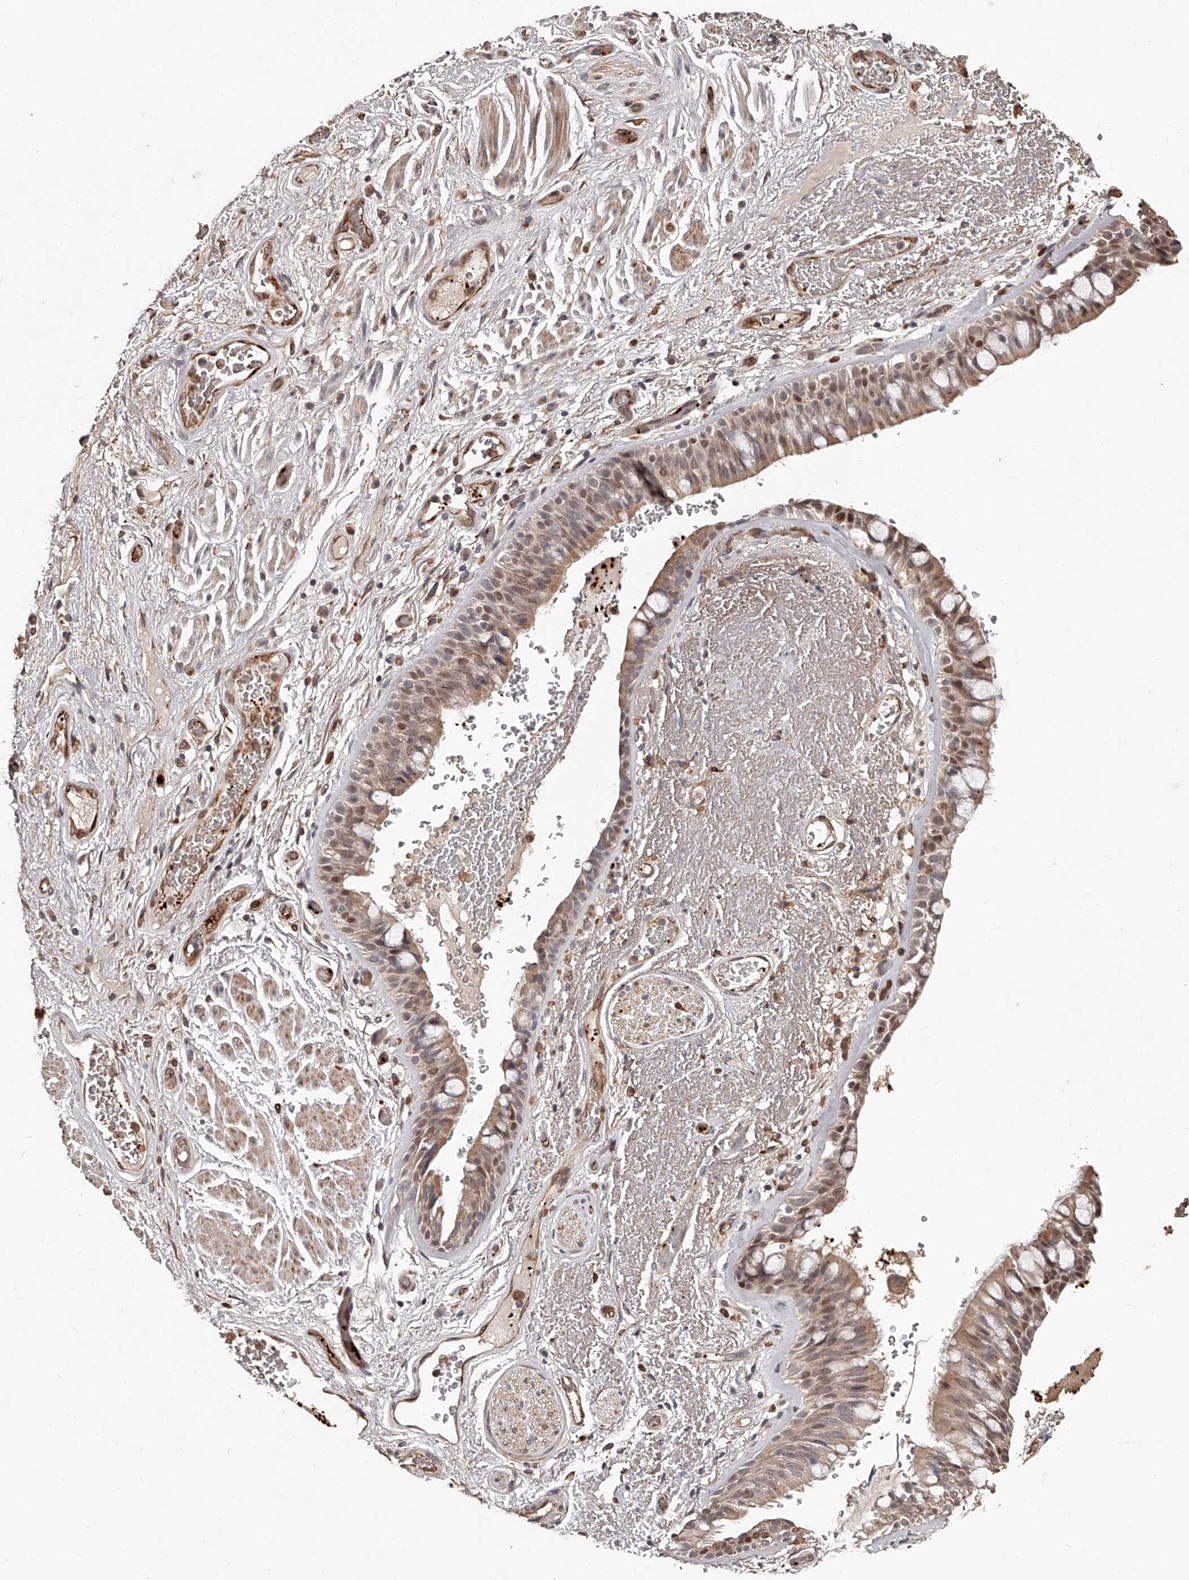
{"staining": {"intensity": "moderate", "quantity": ">75%", "location": "cytoplasmic/membranous,nuclear"}, "tissue": "bronchus", "cell_type": "Respiratory epithelial cells", "image_type": "normal", "snomed": [{"axis": "morphology", "description": "Normal tissue, NOS"}, {"axis": "morphology", "description": "Squamous cell carcinoma, NOS"}, {"axis": "topography", "description": "Lymph node"}, {"axis": "topography", "description": "Bronchus"}, {"axis": "topography", "description": "Lung"}], "caption": "Protein analysis of normal bronchus reveals moderate cytoplasmic/membranous,nuclear positivity in about >75% of respiratory epithelial cells. (DAB (3,3'-diaminobenzidine) = brown stain, brightfield microscopy at high magnification).", "gene": "URGCP", "patient": {"sex": "male", "age": 66}}